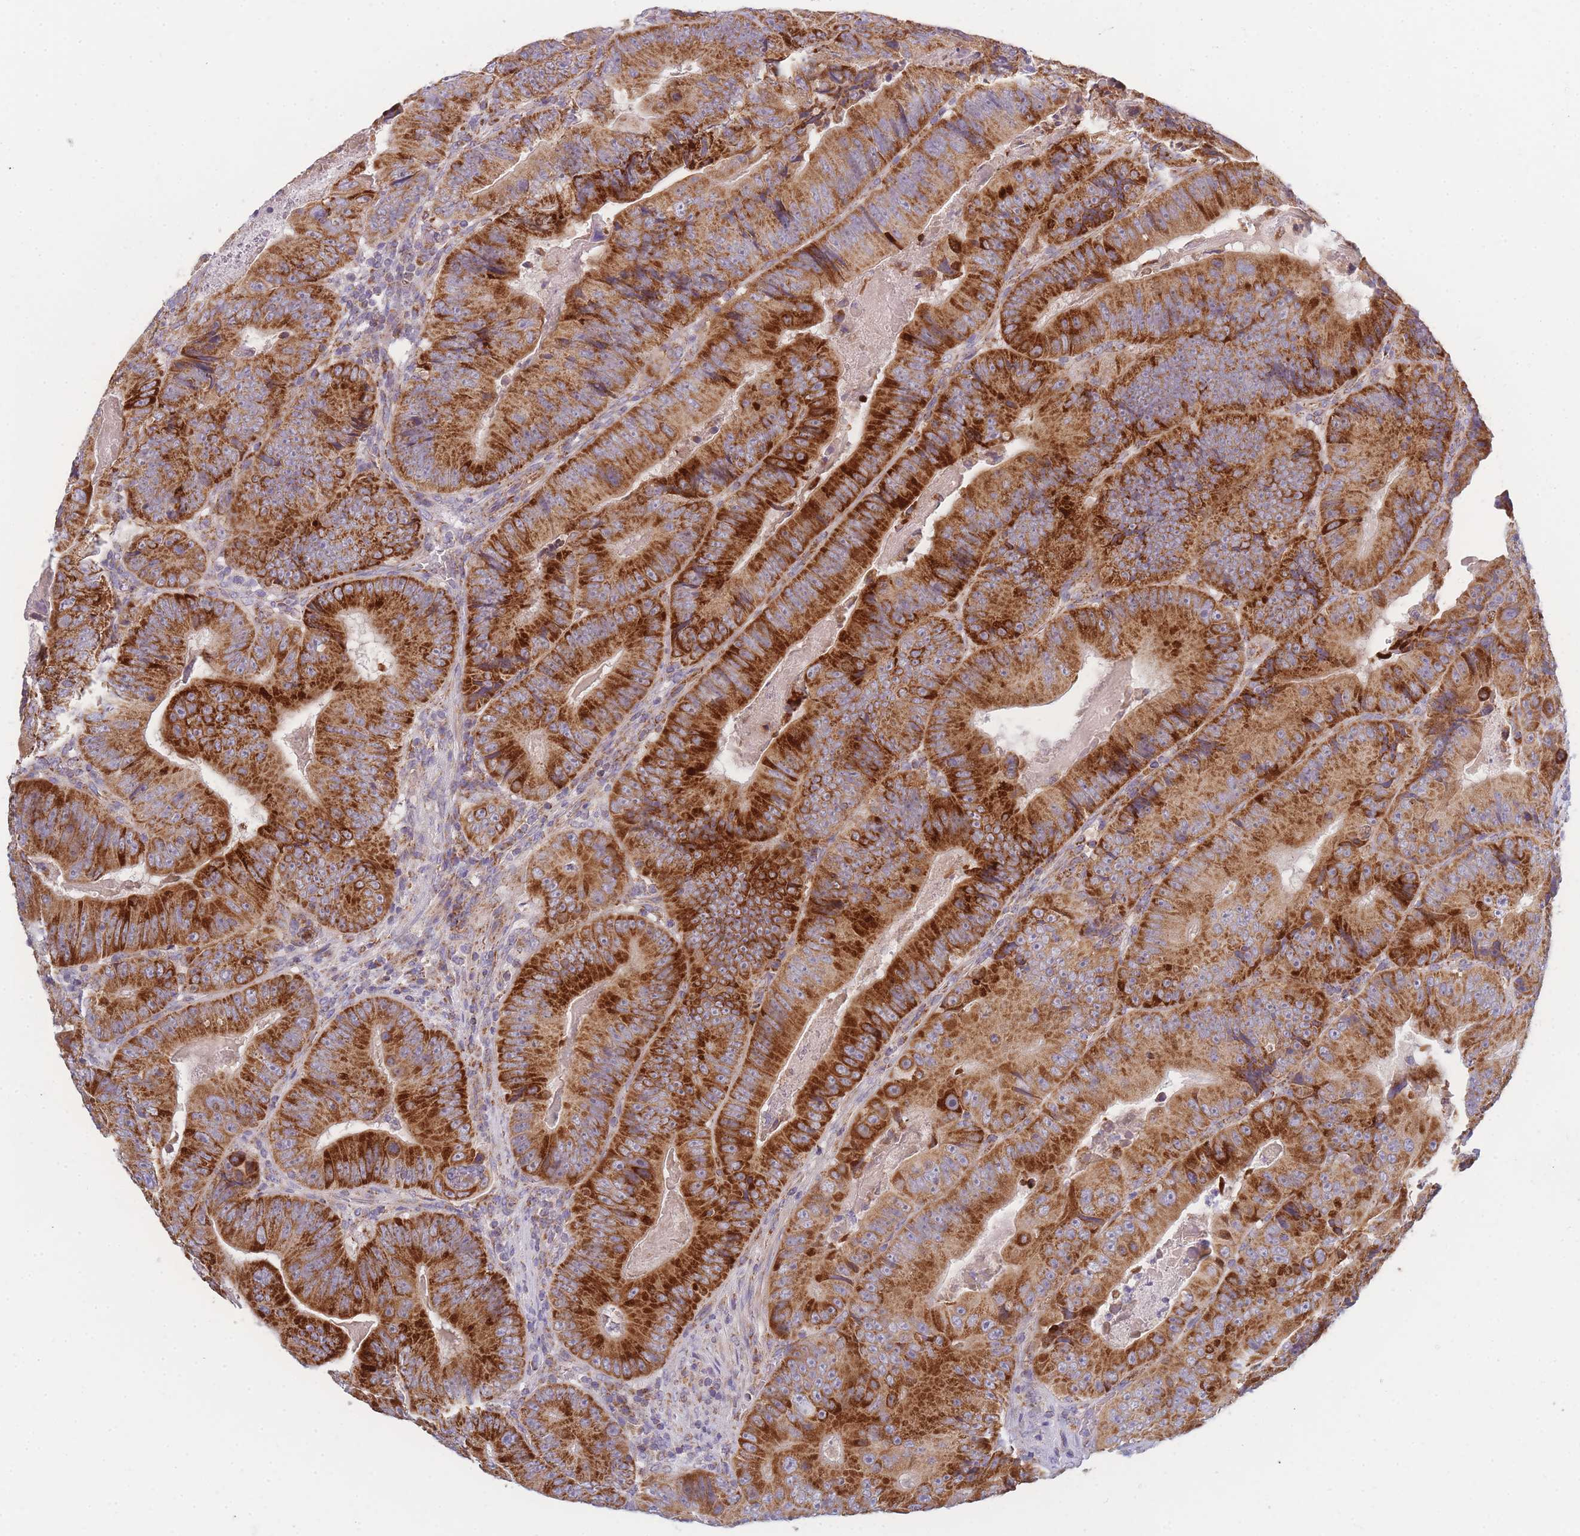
{"staining": {"intensity": "strong", "quantity": ">75%", "location": "cytoplasmic/membranous"}, "tissue": "colorectal cancer", "cell_type": "Tumor cells", "image_type": "cancer", "snomed": [{"axis": "morphology", "description": "Adenocarcinoma, NOS"}, {"axis": "topography", "description": "Colon"}], "caption": "Immunohistochemical staining of human colorectal cancer (adenocarcinoma) displays high levels of strong cytoplasmic/membranous expression in approximately >75% of tumor cells.", "gene": "MRPS11", "patient": {"sex": "female", "age": 86}}